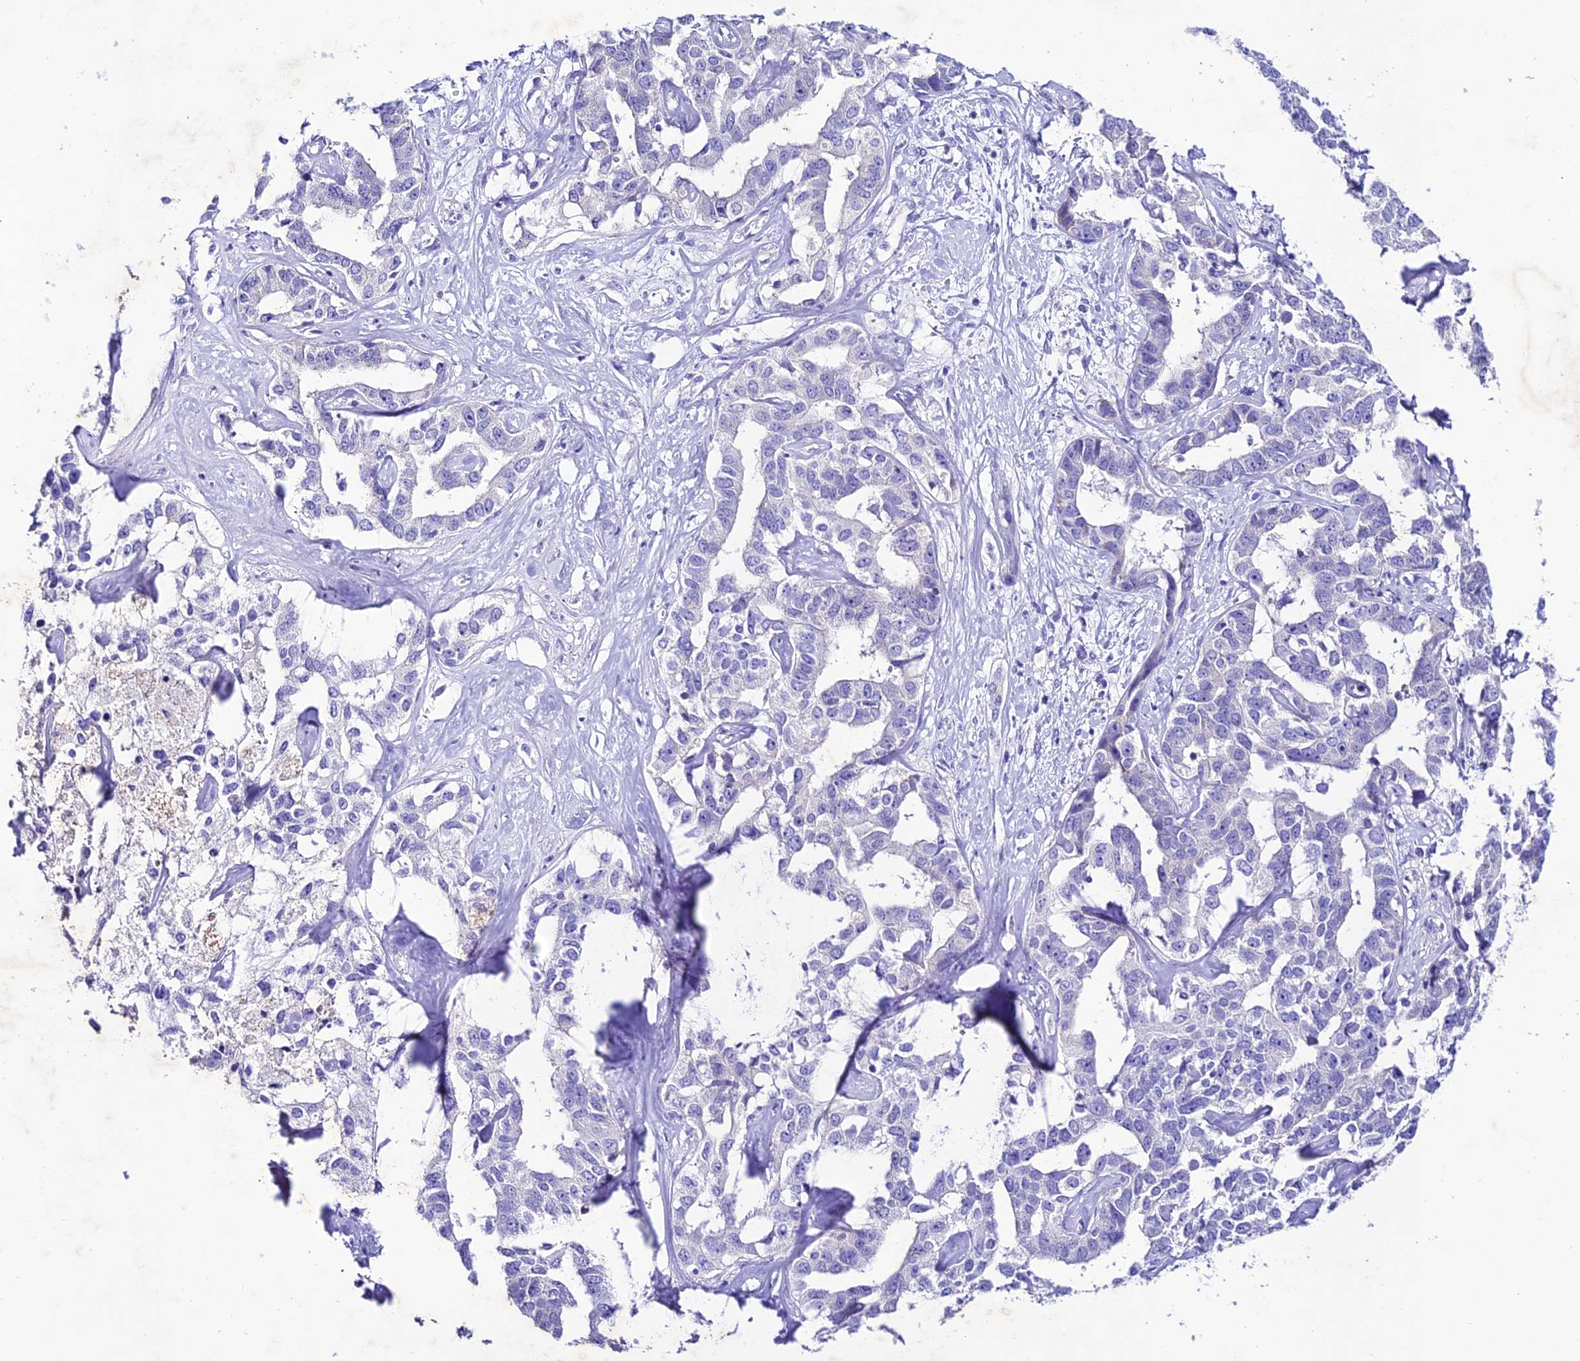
{"staining": {"intensity": "negative", "quantity": "none", "location": "none"}, "tissue": "liver cancer", "cell_type": "Tumor cells", "image_type": "cancer", "snomed": [{"axis": "morphology", "description": "Cholangiocarcinoma"}, {"axis": "topography", "description": "Liver"}], "caption": "The micrograph displays no significant expression in tumor cells of liver cancer. The staining is performed using DAB (3,3'-diaminobenzidine) brown chromogen with nuclei counter-stained in using hematoxylin.", "gene": "NLRP6", "patient": {"sex": "male", "age": 59}}